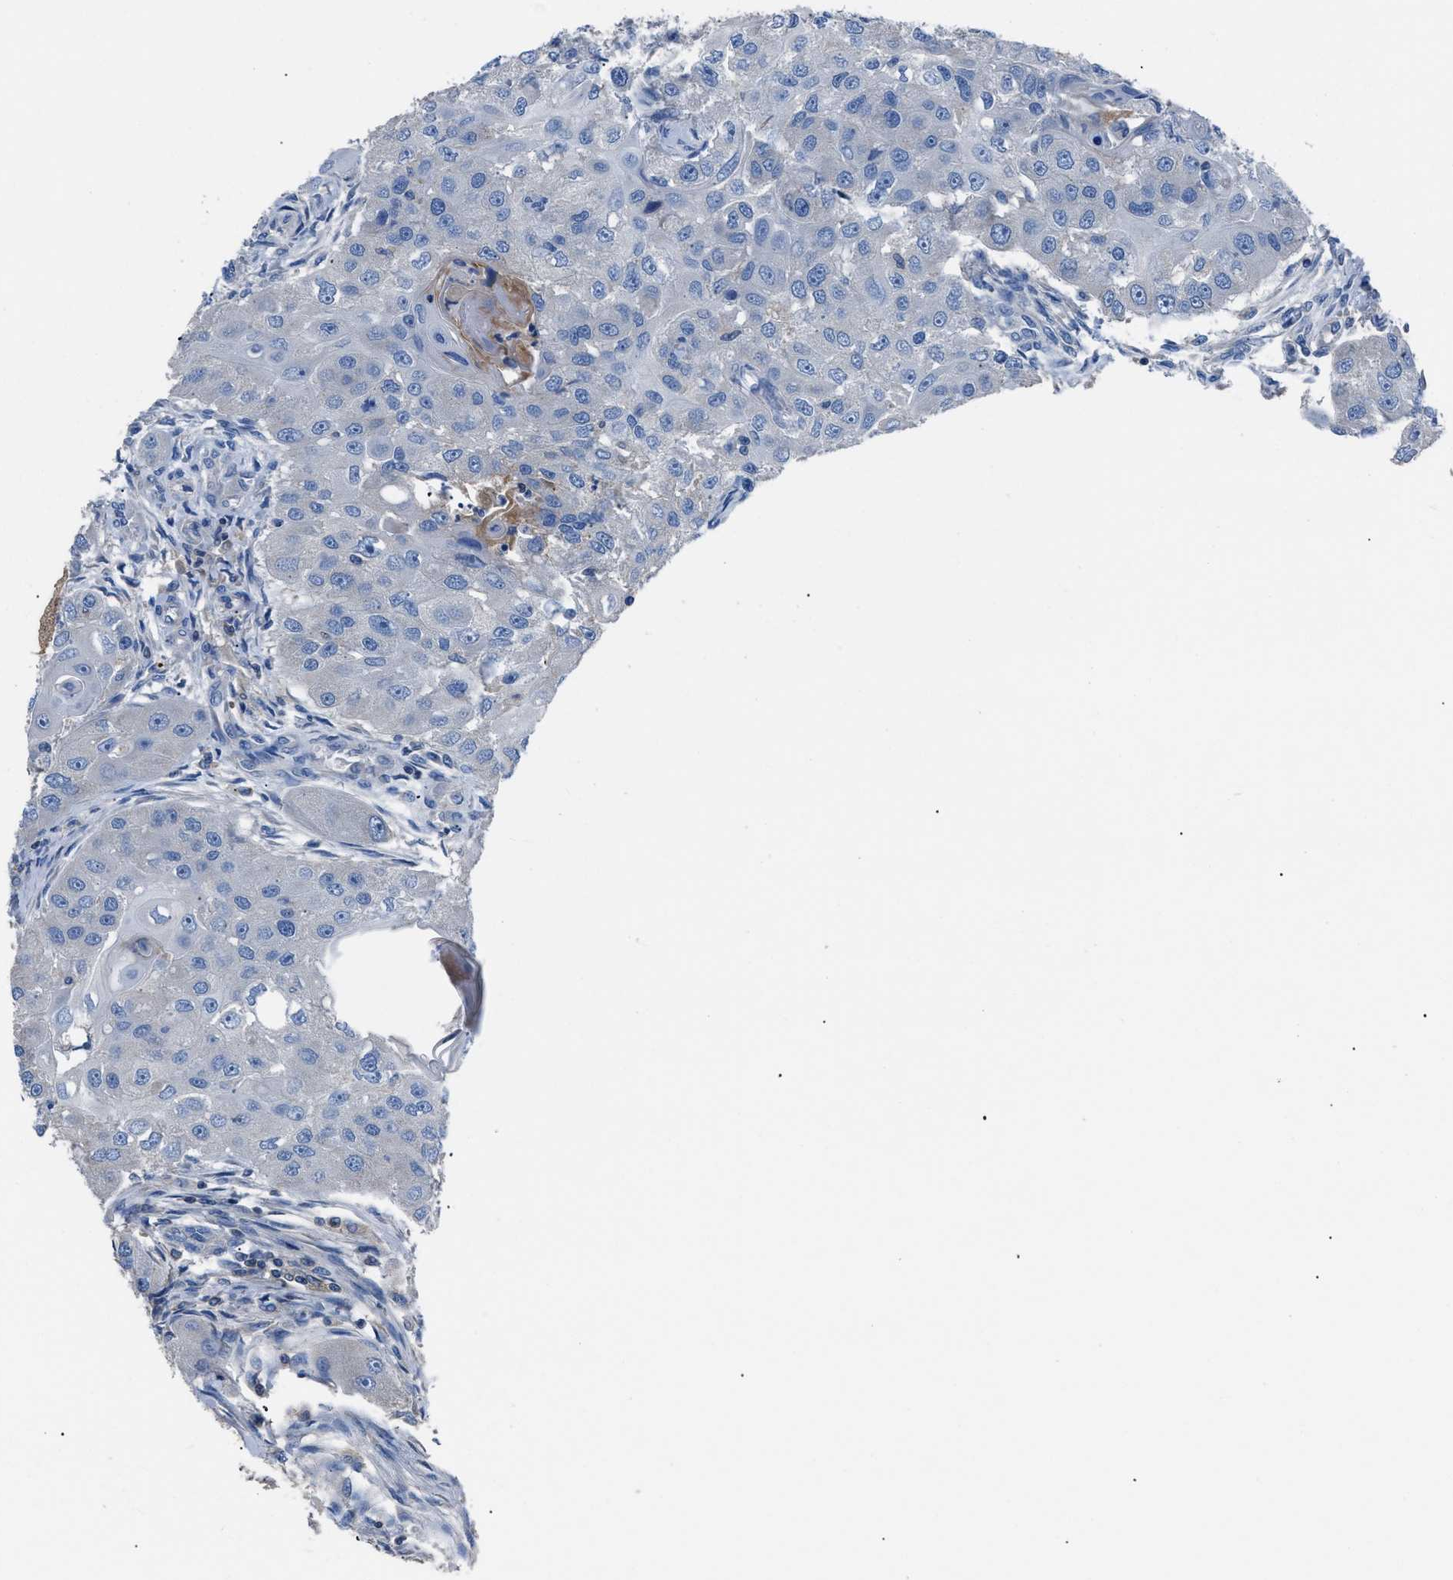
{"staining": {"intensity": "negative", "quantity": "none", "location": "none"}, "tissue": "head and neck cancer", "cell_type": "Tumor cells", "image_type": "cancer", "snomed": [{"axis": "morphology", "description": "Normal tissue, NOS"}, {"axis": "morphology", "description": "Squamous cell carcinoma, NOS"}, {"axis": "topography", "description": "Skeletal muscle"}, {"axis": "topography", "description": "Head-Neck"}], "caption": "DAB immunohistochemical staining of head and neck cancer (squamous cell carcinoma) demonstrates no significant expression in tumor cells.", "gene": "SGCZ", "patient": {"sex": "male", "age": 51}}